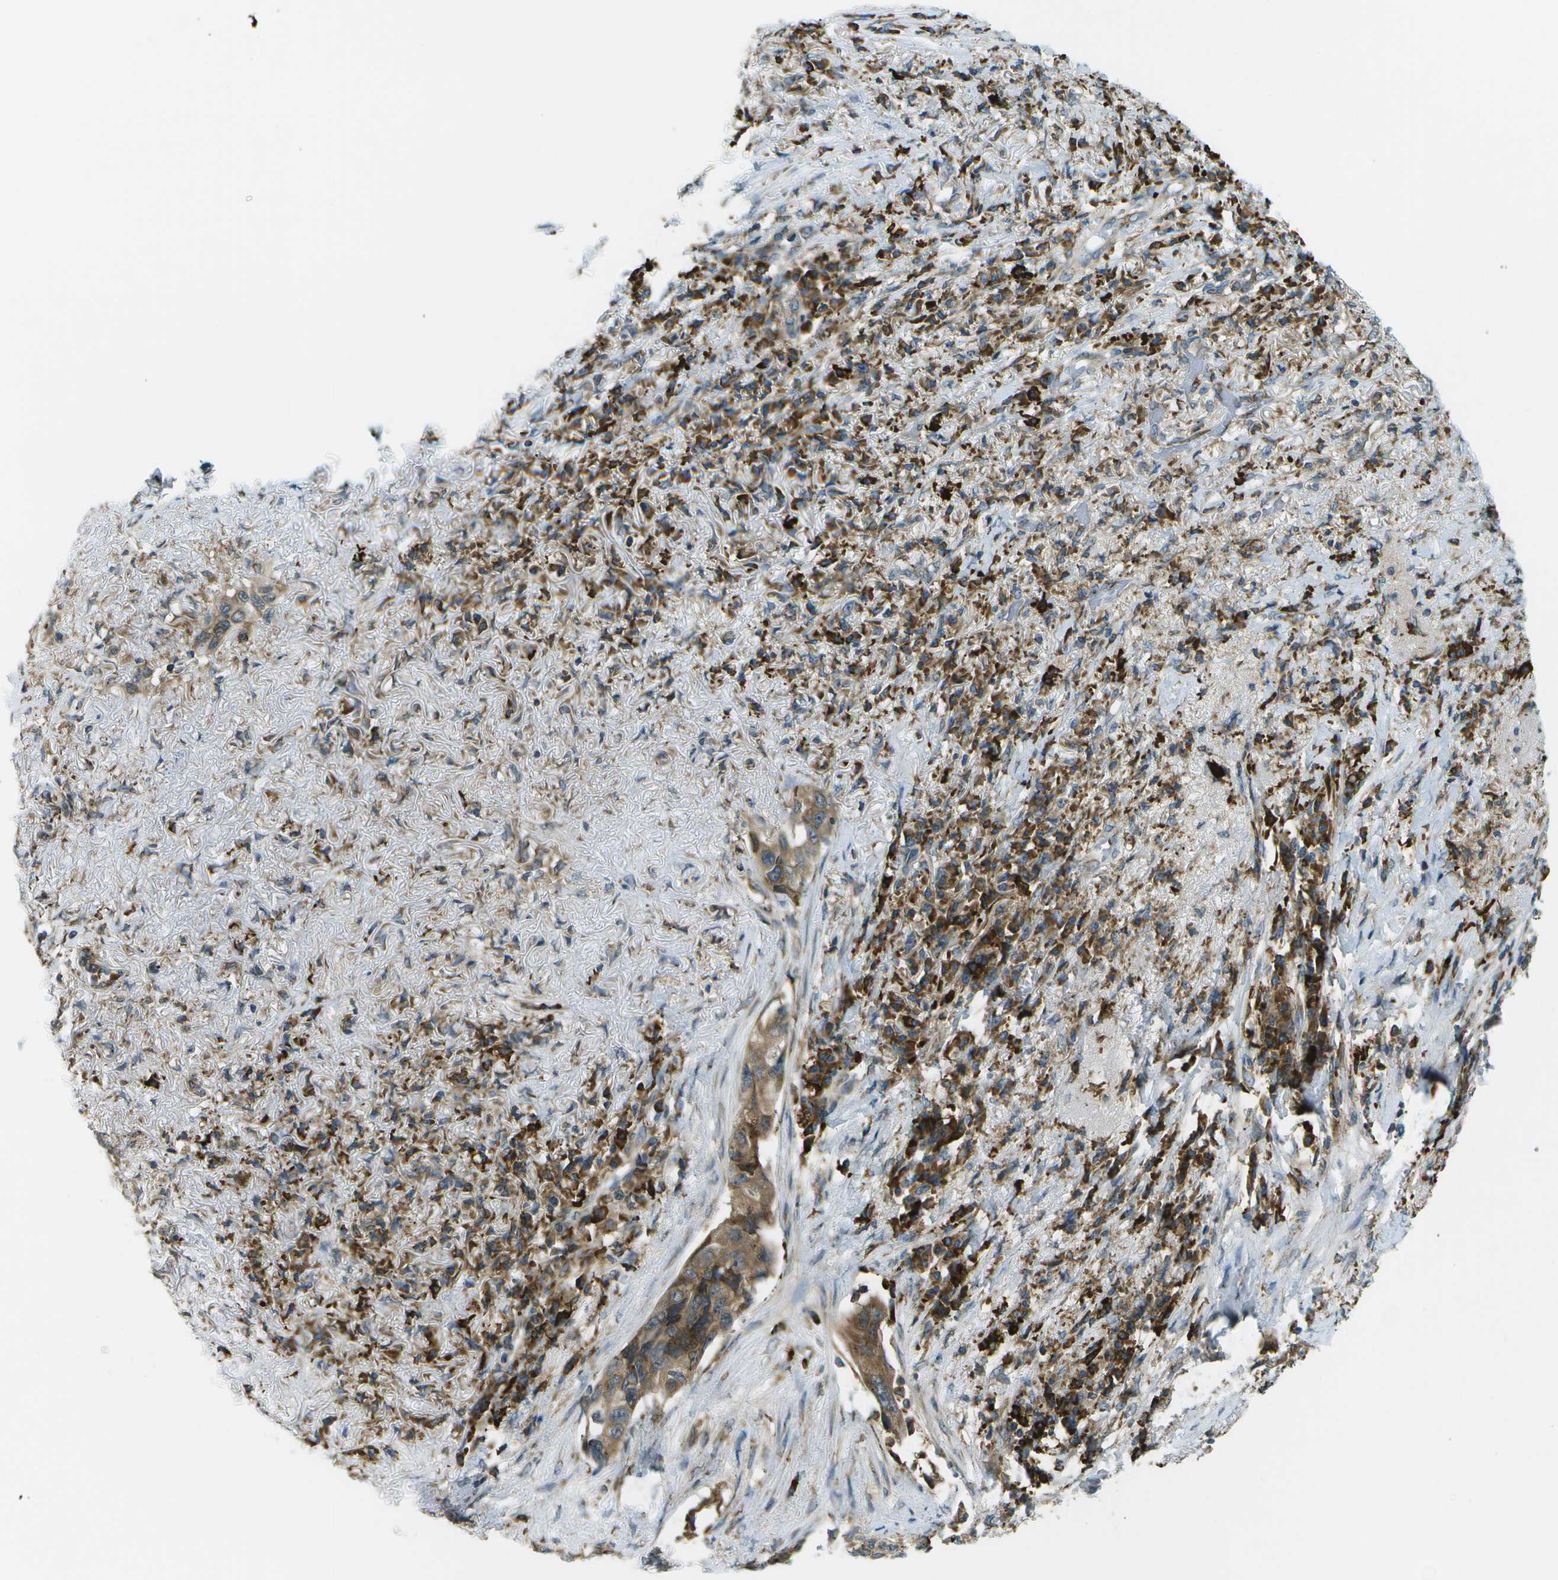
{"staining": {"intensity": "moderate", "quantity": ">75%", "location": "cytoplasmic/membranous"}, "tissue": "lung cancer", "cell_type": "Tumor cells", "image_type": "cancer", "snomed": [{"axis": "morphology", "description": "Adenocarcinoma, NOS"}, {"axis": "topography", "description": "Lung"}], "caption": "An image of adenocarcinoma (lung) stained for a protein shows moderate cytoplasmic/membranous brown staining in tumor cells.", "gene": "USP30", "patient": {"sex": "female", "age": 51}}